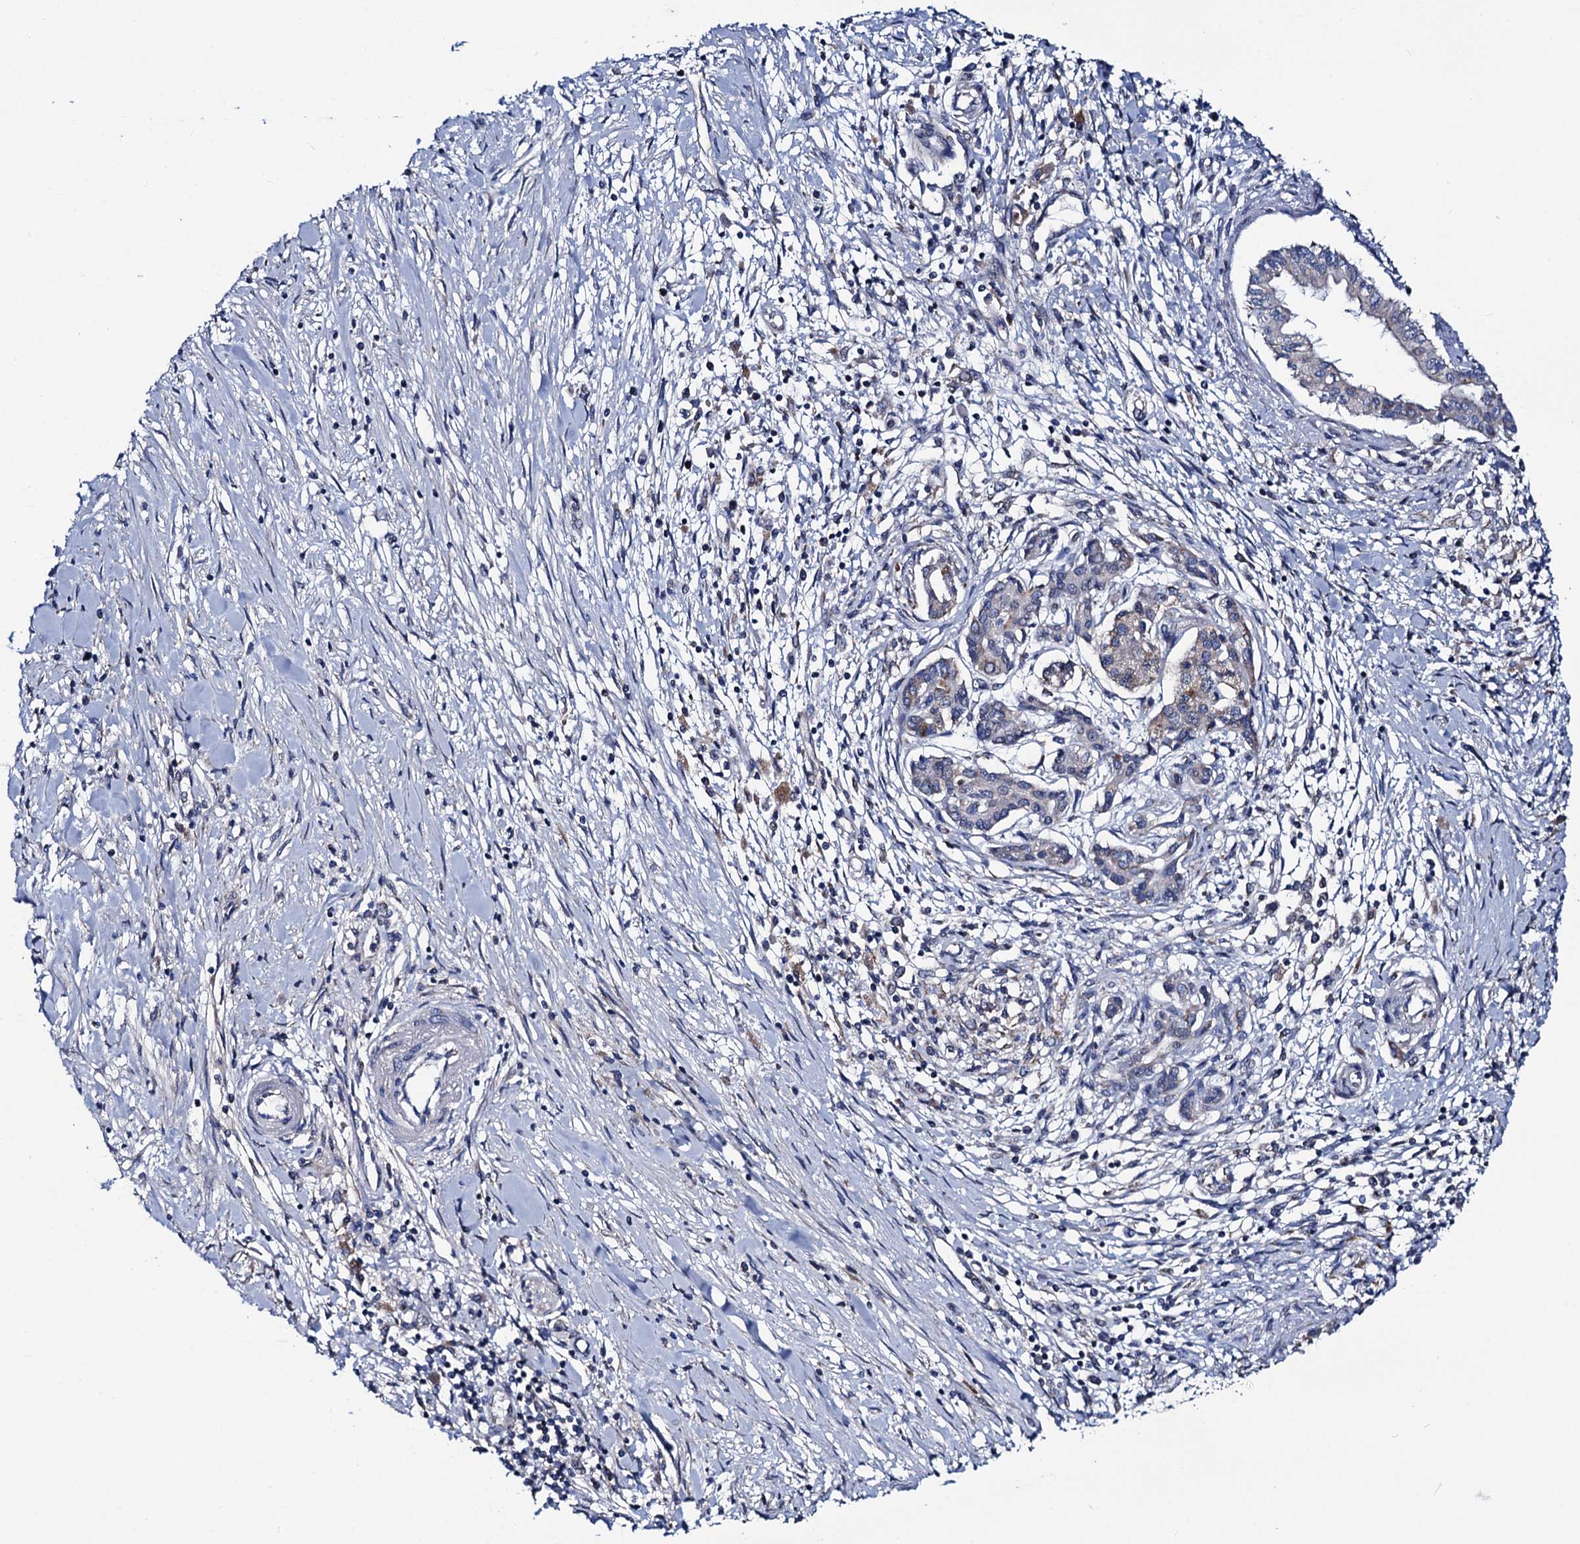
{"staining": {"intensity": "weak", "quantity": "<25%", "location": "cytoplasmic/membranous"}, "tissue": "pancreatic cancer", "cell_type": "Tumor cells", "image_type": "cancer", "snomed": [{"axis": "morphology", "description": "Adenocarcinoma, NOS"}, {"axis": "topography", "description": "Pancreas"}], "caption": "Micrograph shows no protein staining in tumor cells of pancreatic adenocarcinoma tissue.", "gene": "PTCD3", "patient": {"sex": "female", "age": 50}}